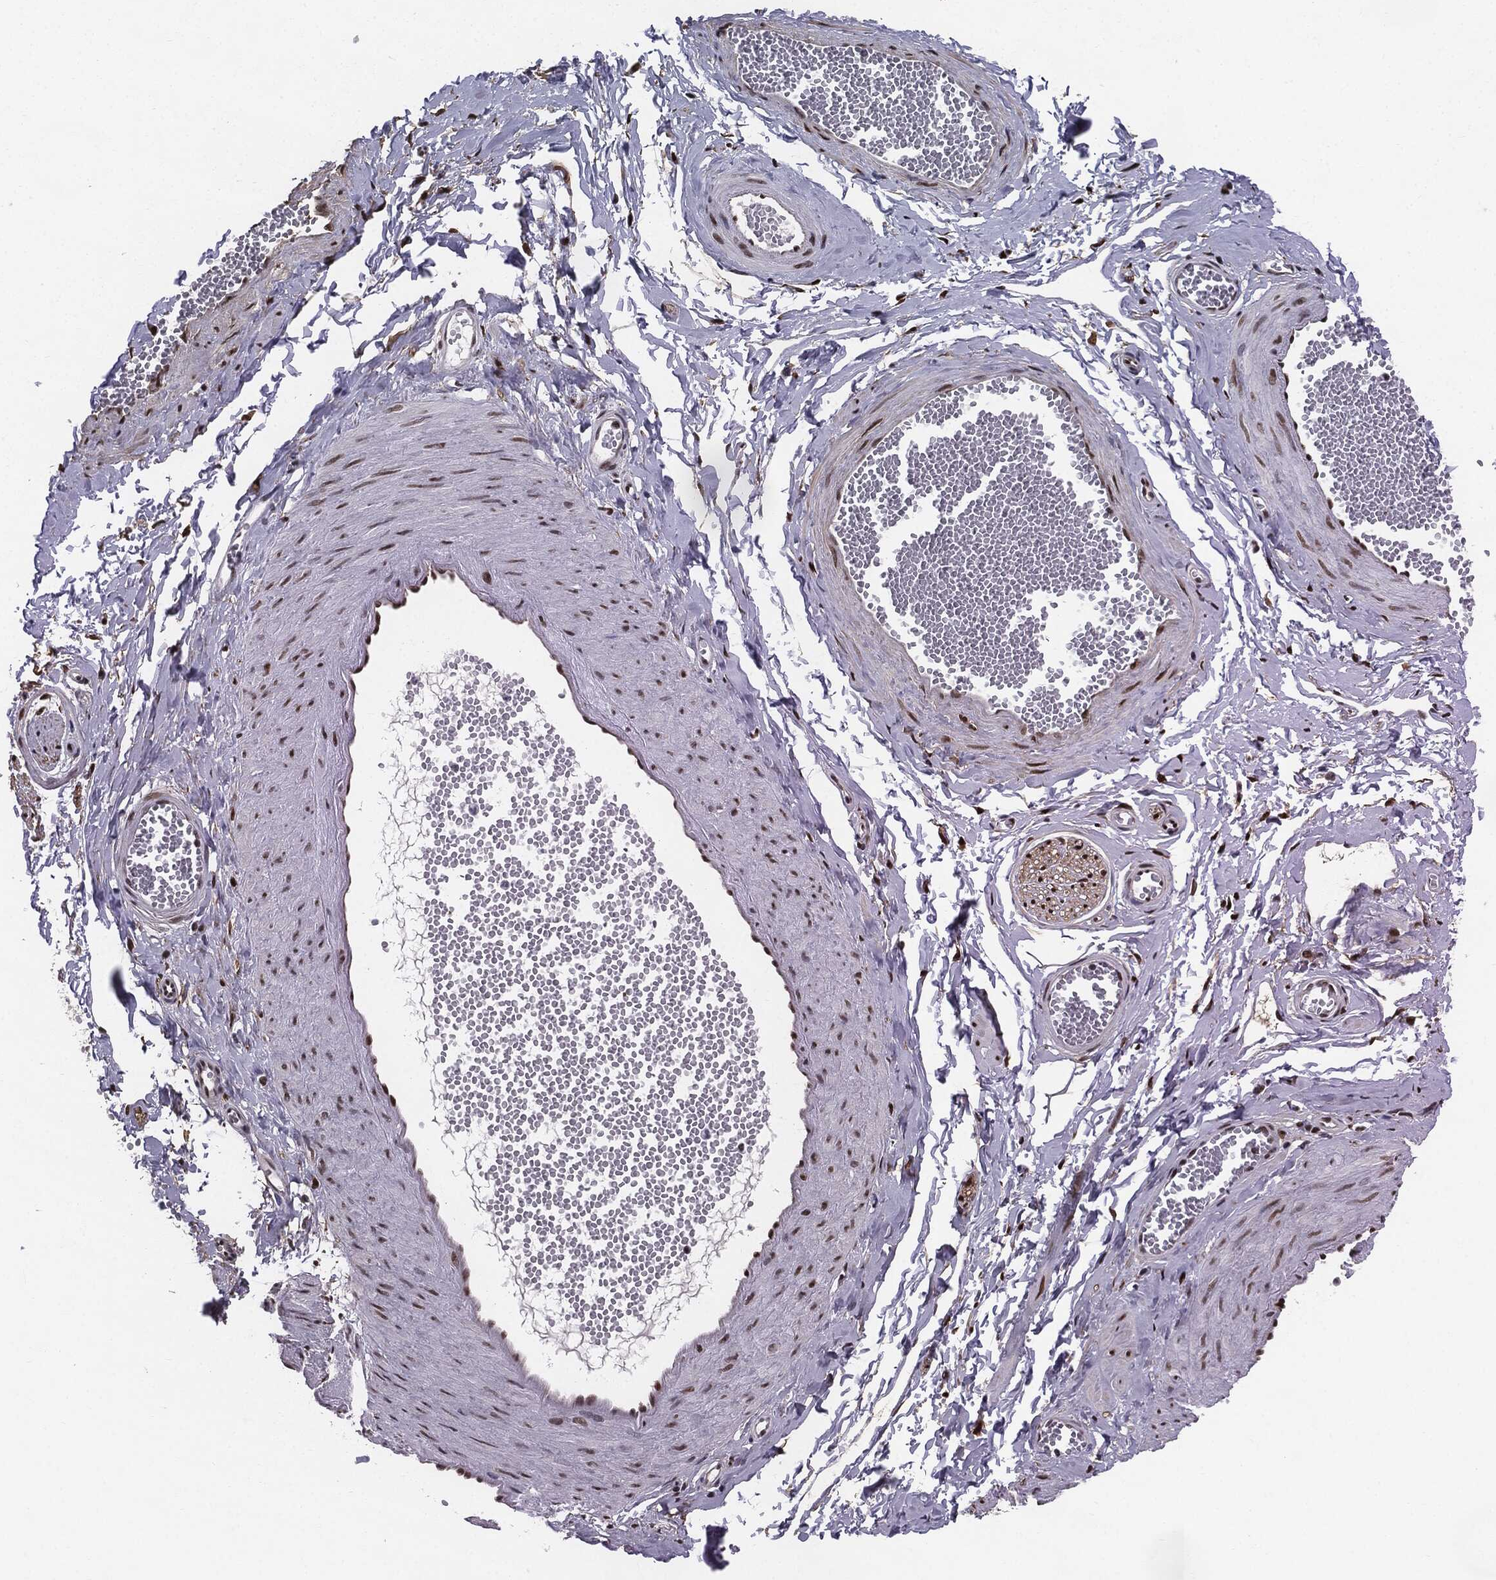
{"staining": {"intensity": "strong", "quantity": ">75%", "location": "nuclear"}, "tissue": "adipose tissue", "cell_type": "Adipocytes", "image_type": "normal", "snomed": [{"axis": "morphology", "description": "Normal tissue, NOS"}, {"axis": "topography", "description": "Smooth muscle"}, {"axis": "topography", "description": "Peripheral nerve tissue"}], "caption": "Adipose tissue stained with DAB (3,3'-diaminobenzidine) IHC reveals high levels of strong nuclear staining in approximately >75% of adipocytes.", "gene": "JUN", "patient": {"sex": "male", "age": 22}}